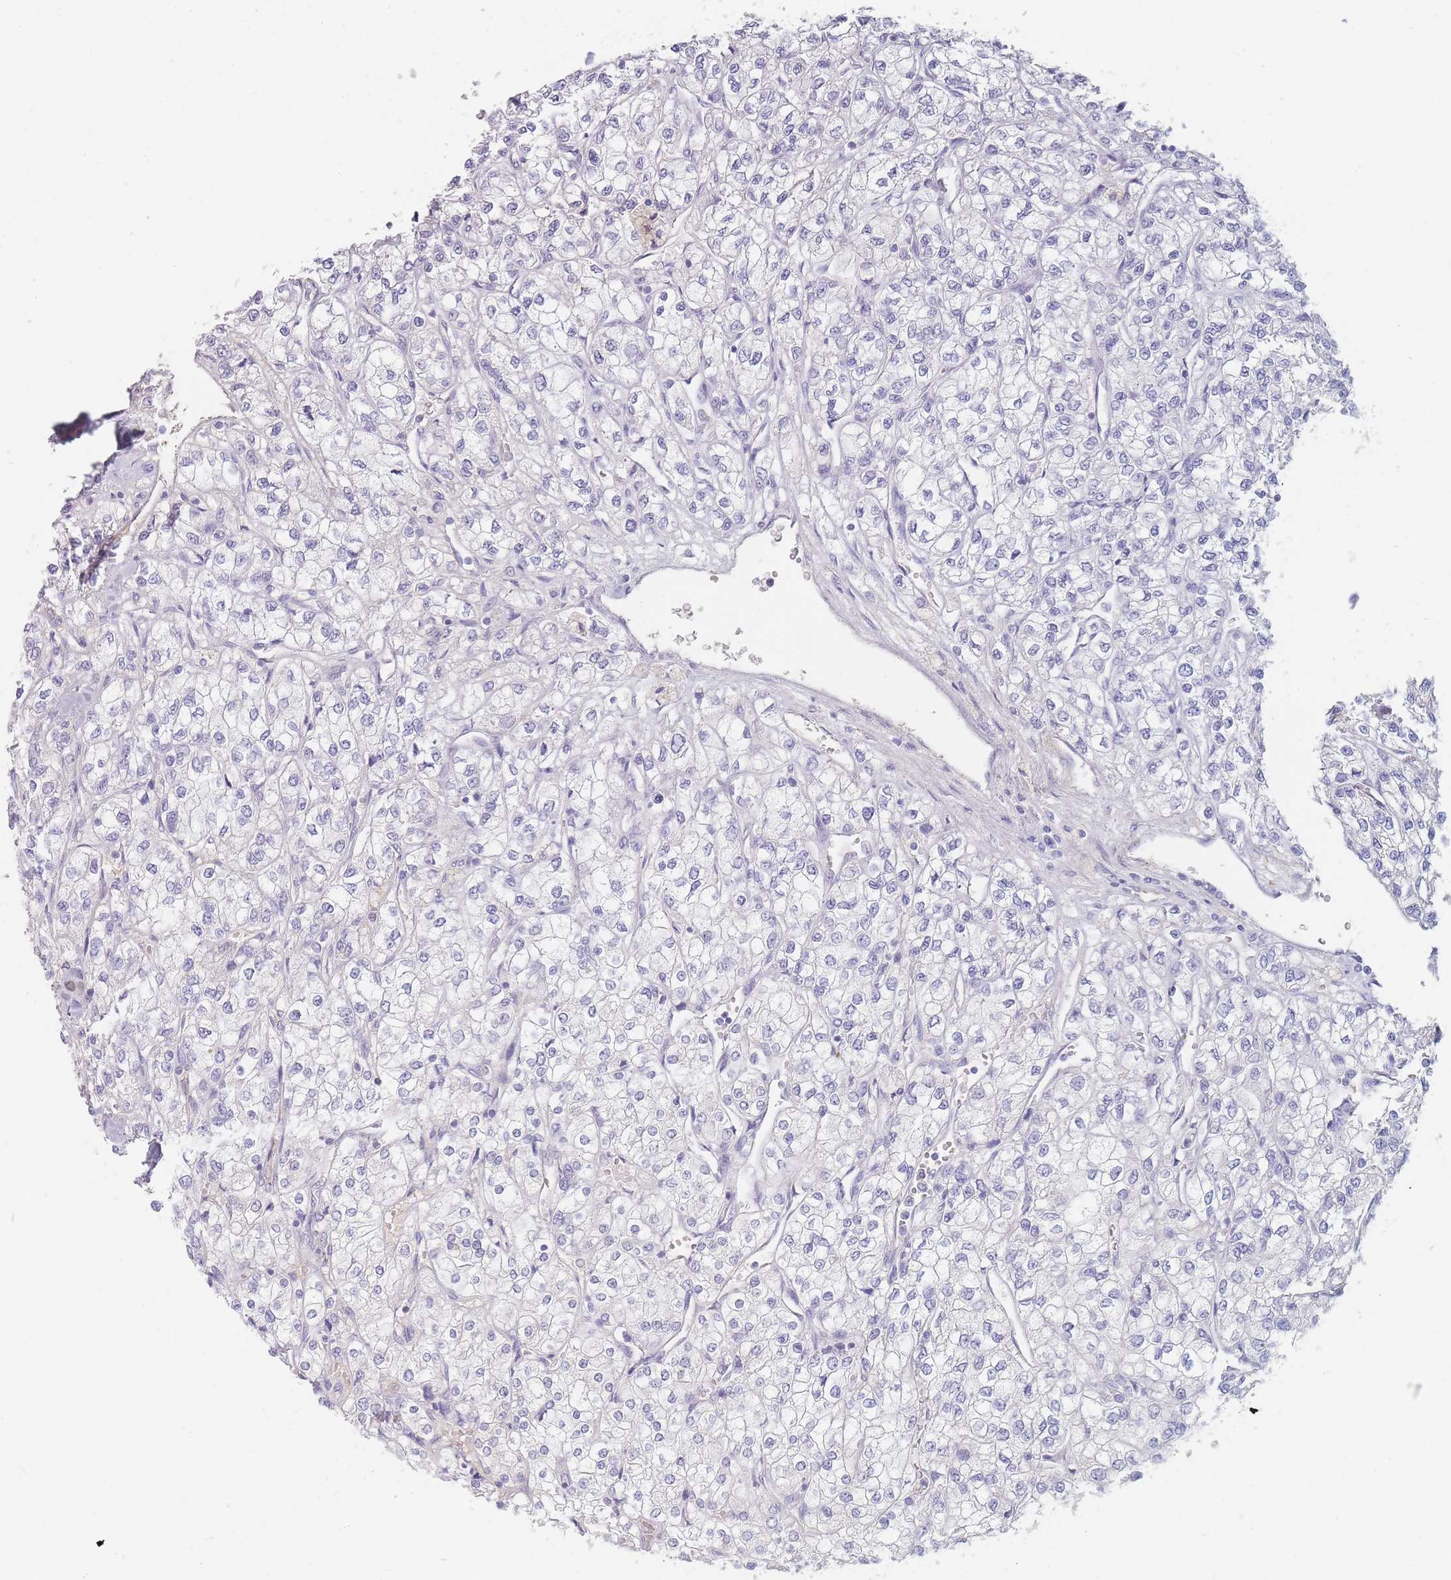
{"staining": {"intensity": "negative", "quantity": "none", "location": "none"}, "tissue": "renal cancer", "cell_type": "Tumor cells", "image_type": "cancer", "snomed": [{"axis": "morphology", "description": "Adenocarcinoma, NOS"}, {"axis": "topography", "description": "Kidney"}], "caption": "An image of human adenocarcinoma (renal) is negative for staining in tumor cells. (Brightfield microscopy of DAB (3,3'-diaminobenzidine) immunohistochemistry (IHC) at high magnification).", "gene": "PRG4", "patient": {"sex": "male", "age": 80}}